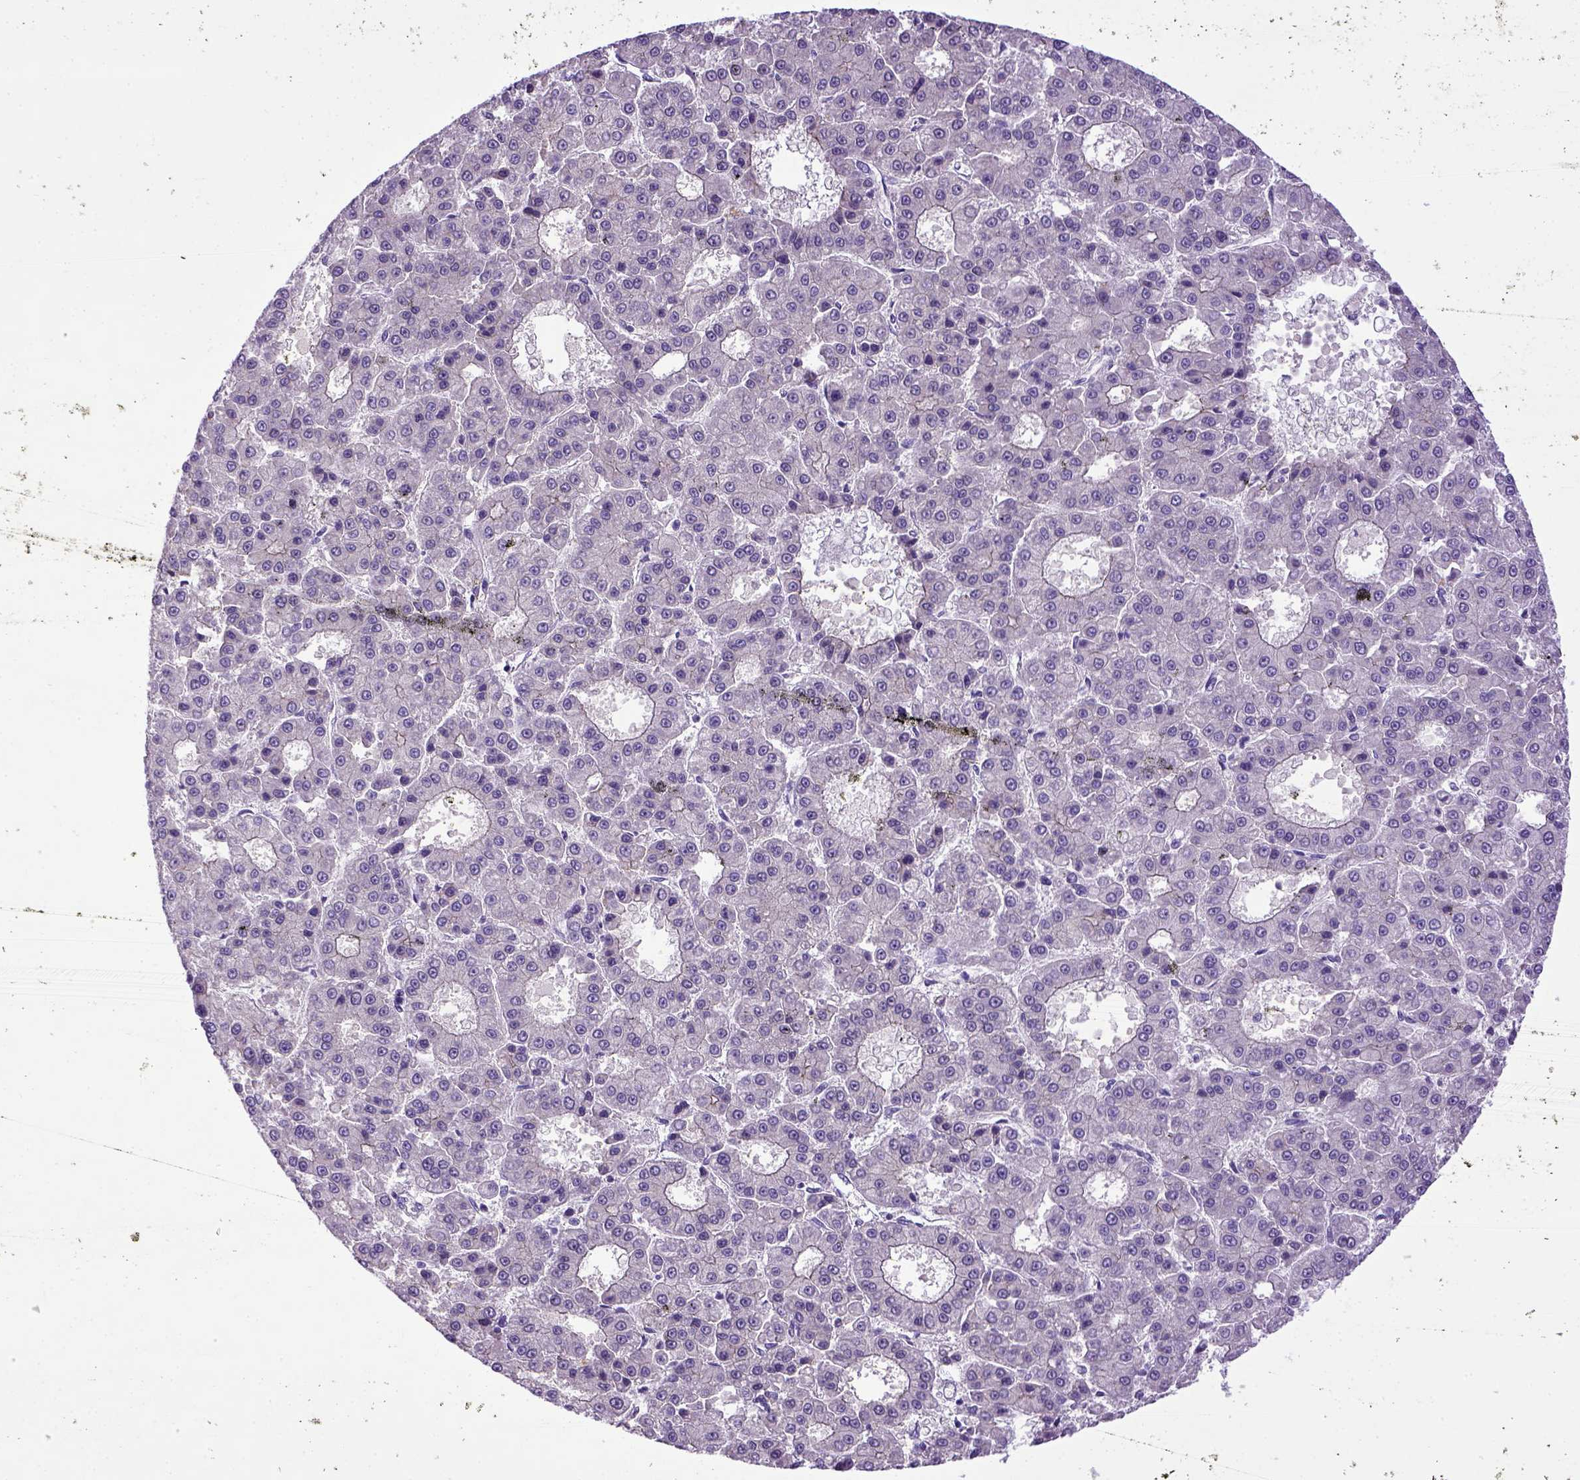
{"staining": {"intensity": "negative", "quantity": "none", "location": "none"}, "tissue": "liver cancer", "cell_type": "Tumor cells", "image_type": "cancer", "snomed": [{"axis": "morphology", "description": "Carcinoma, Hepatocellular, NOS"}, {"axis": "topography", "description": "Liver"}], "caption": "Tumor cells are negative for protein expression in human hepatocellular carcinoma (liver). Nuclei are stained in blue.", "gene": "CDH1", "patient": {"sex": "male", "age": 70}}